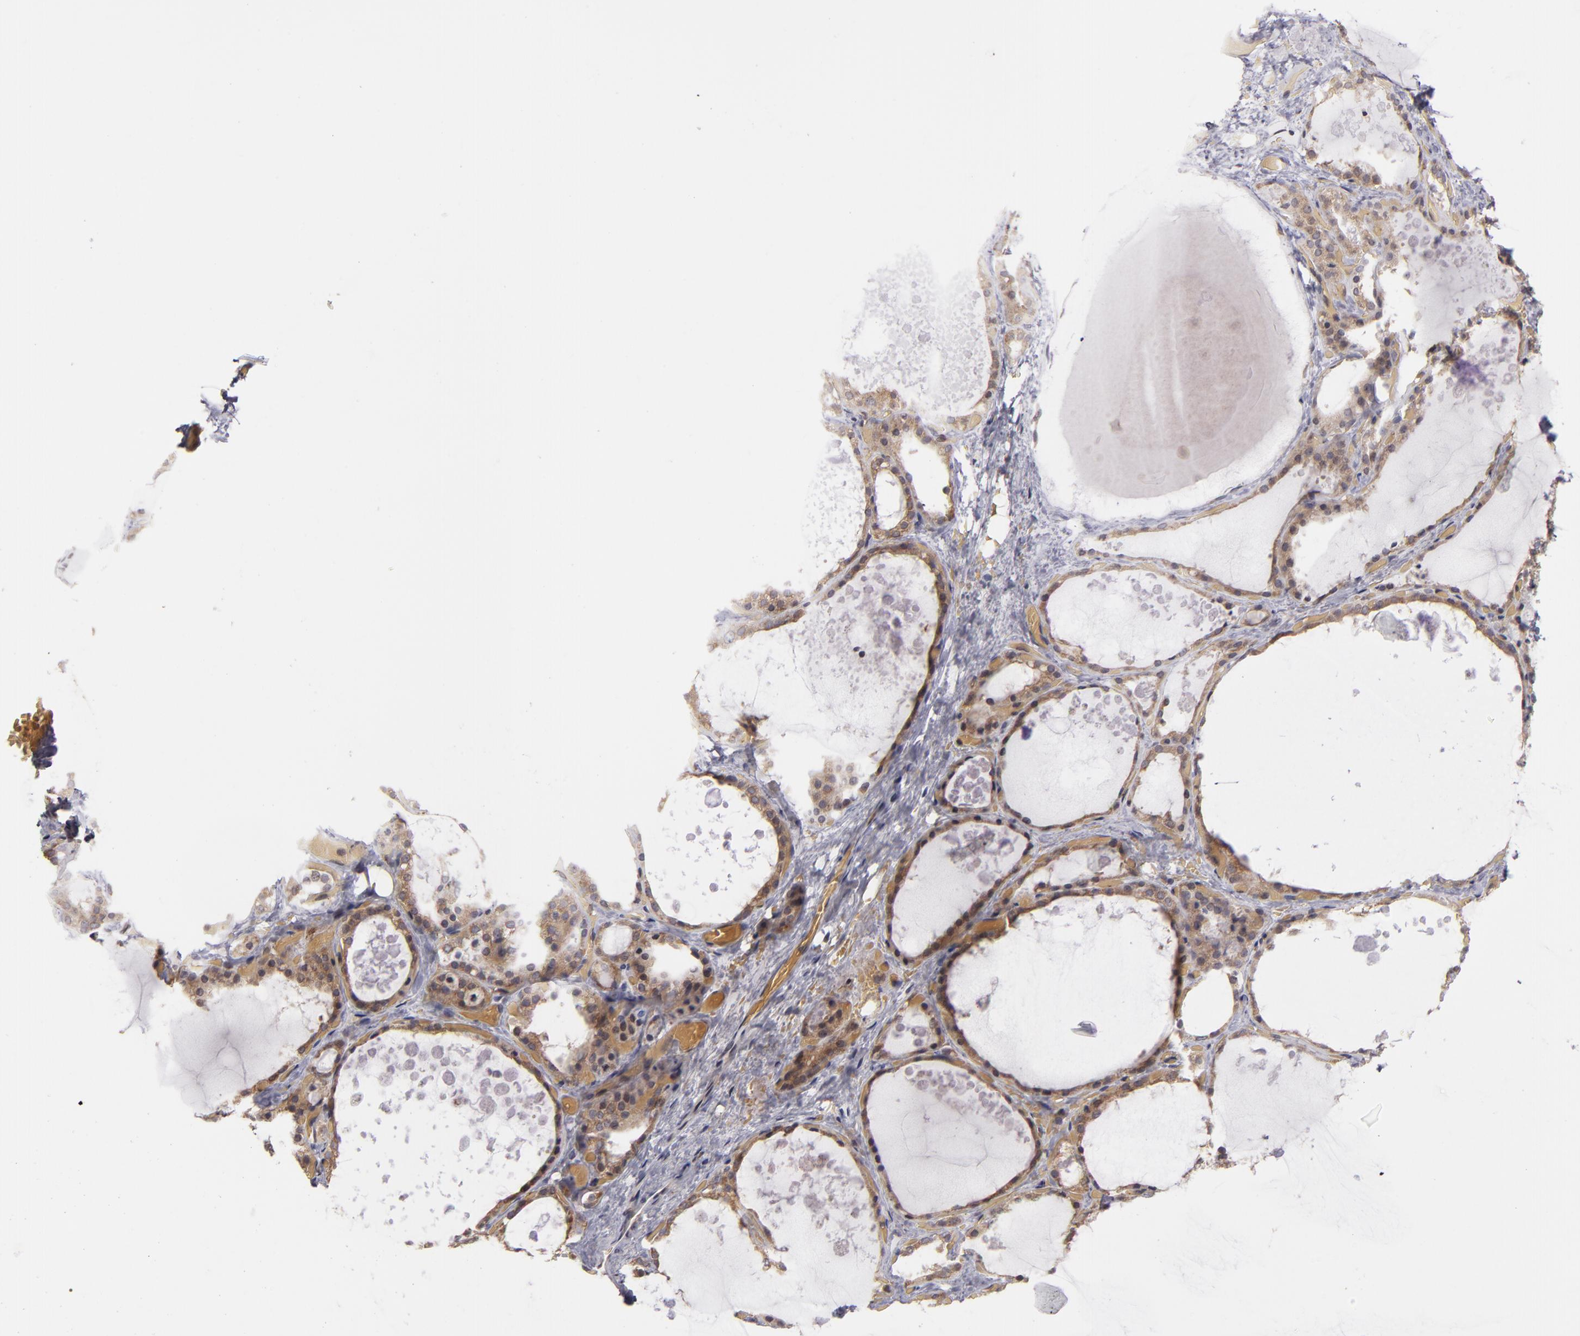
{"staining": {"intensity": "moderate", "quantity": ">75%", "location": "cytoplasmic/membranous"}, "tissue": "thyroid gland", "cell_type": "Glandular cells", "image_type": "normal", "snomed": [{"axis": "morphology", "description": "Normal tissue, NOS"}, {"axis": "topography", "description": "Thyroid gland"}], "caption": "Approximately >75% of glandular cells in benign human thyroid gland exhibit moderate cytoplasmic/membranous protein expression as visualized by brown immunohistochemical staining.", "gene": "CASP1", "patient": {"sex": "male", "age": 61}}